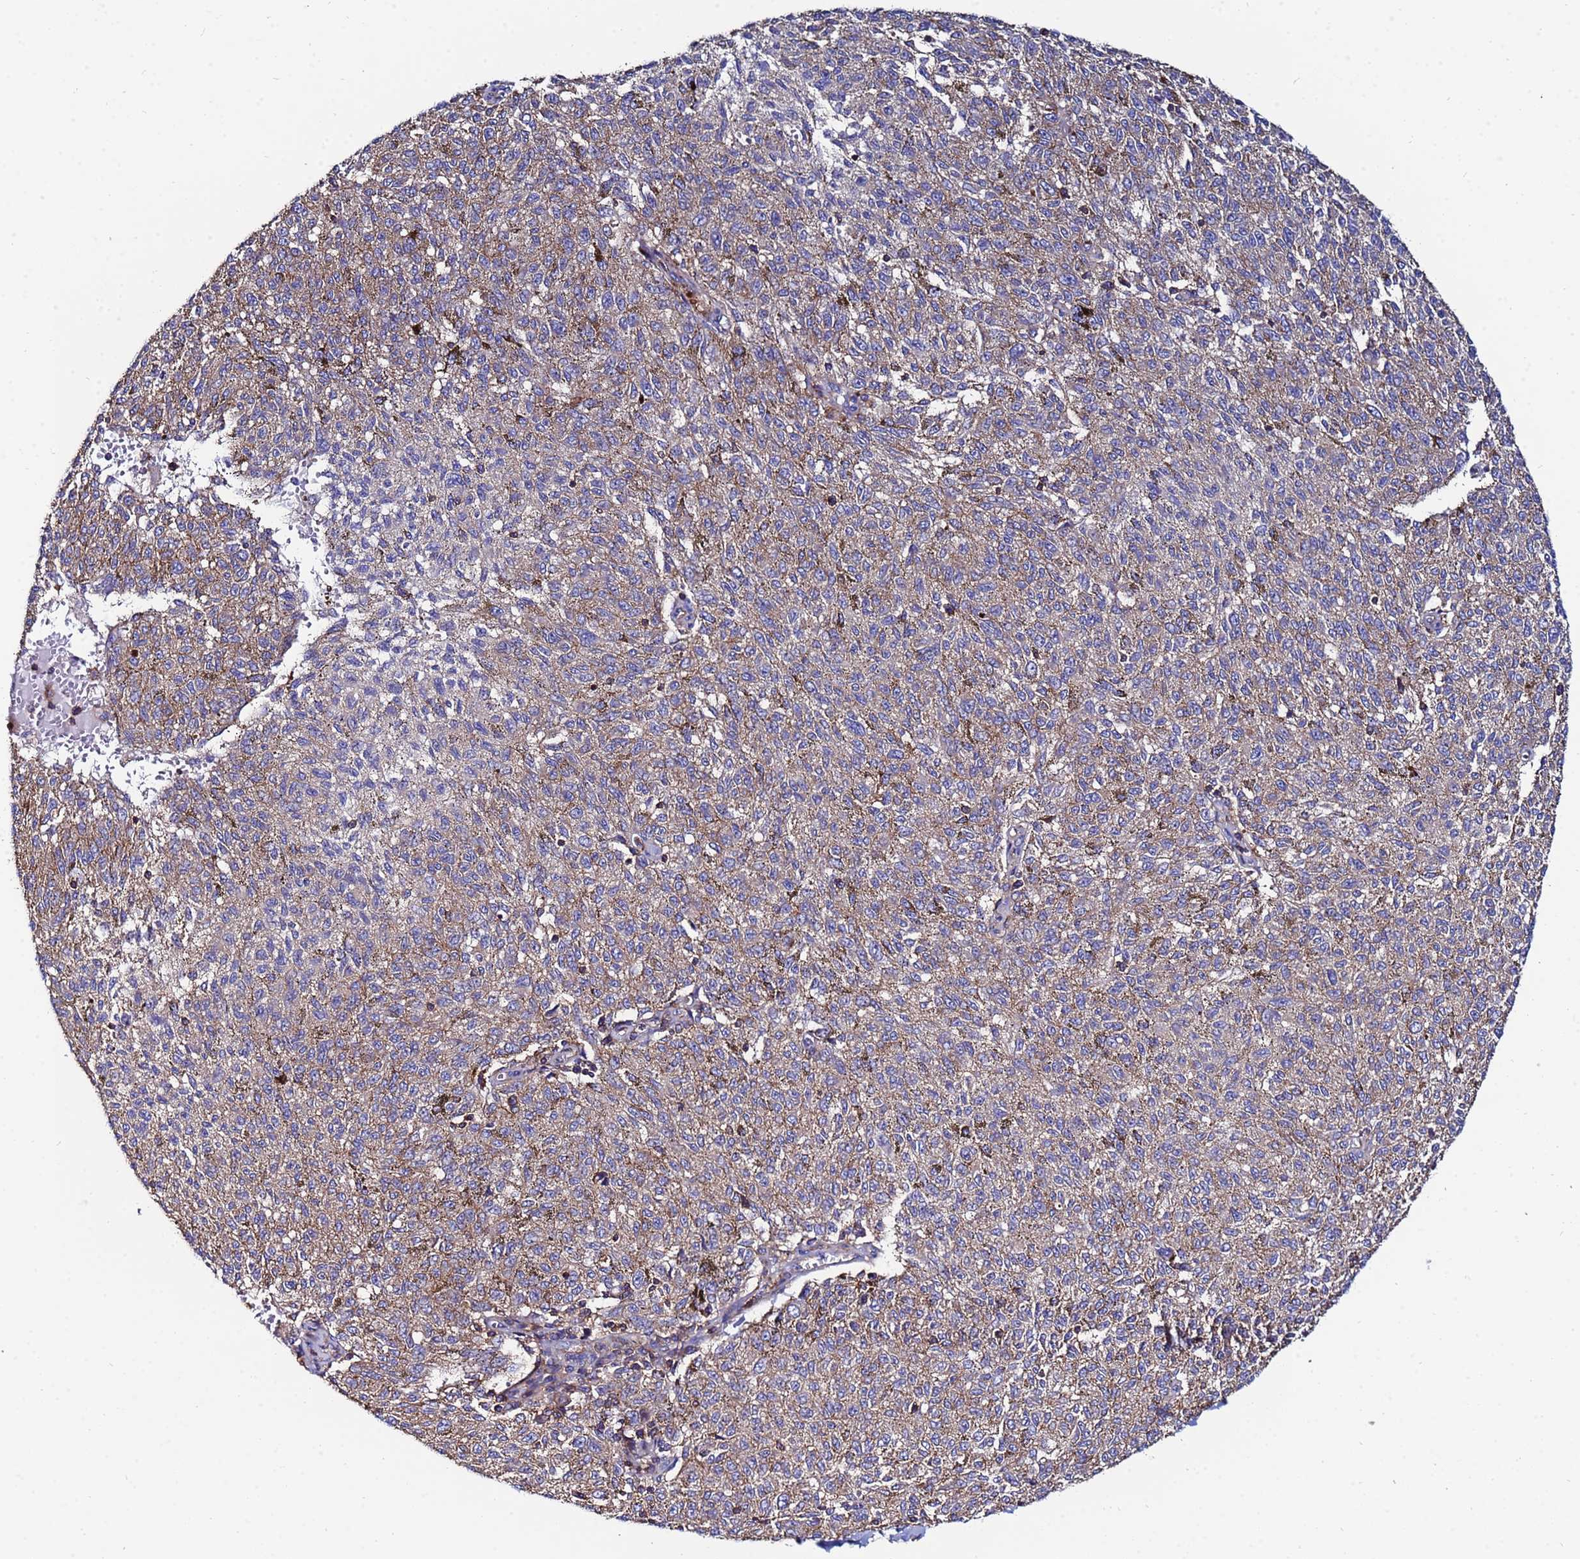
{"staining": {"intensity": "weak", "quantity": ">75%", "location": "cytoplasmic/membranous"}, "tissue": "melanoma", "cell_type": "Tumor cells", "image_type": "cancer", "snomed": [{"axis": "morphology", "description": "Malignant melanoma, NOS"}, {"axis": "topography", "description": "Skin"}], "caption": "Protein staining by immunohistochemistry displays weak cytoplasmic/membranous staining in approximately >75% of tumor cells in malignant melanoma. The staining was performed using DAB to visualize the protein expression in brown, while the nuclei were stained in blue with hematoxylin (Magnification: 20x).", "gene": "POTEE", "patient": {"sex": "female", "age": 72}}